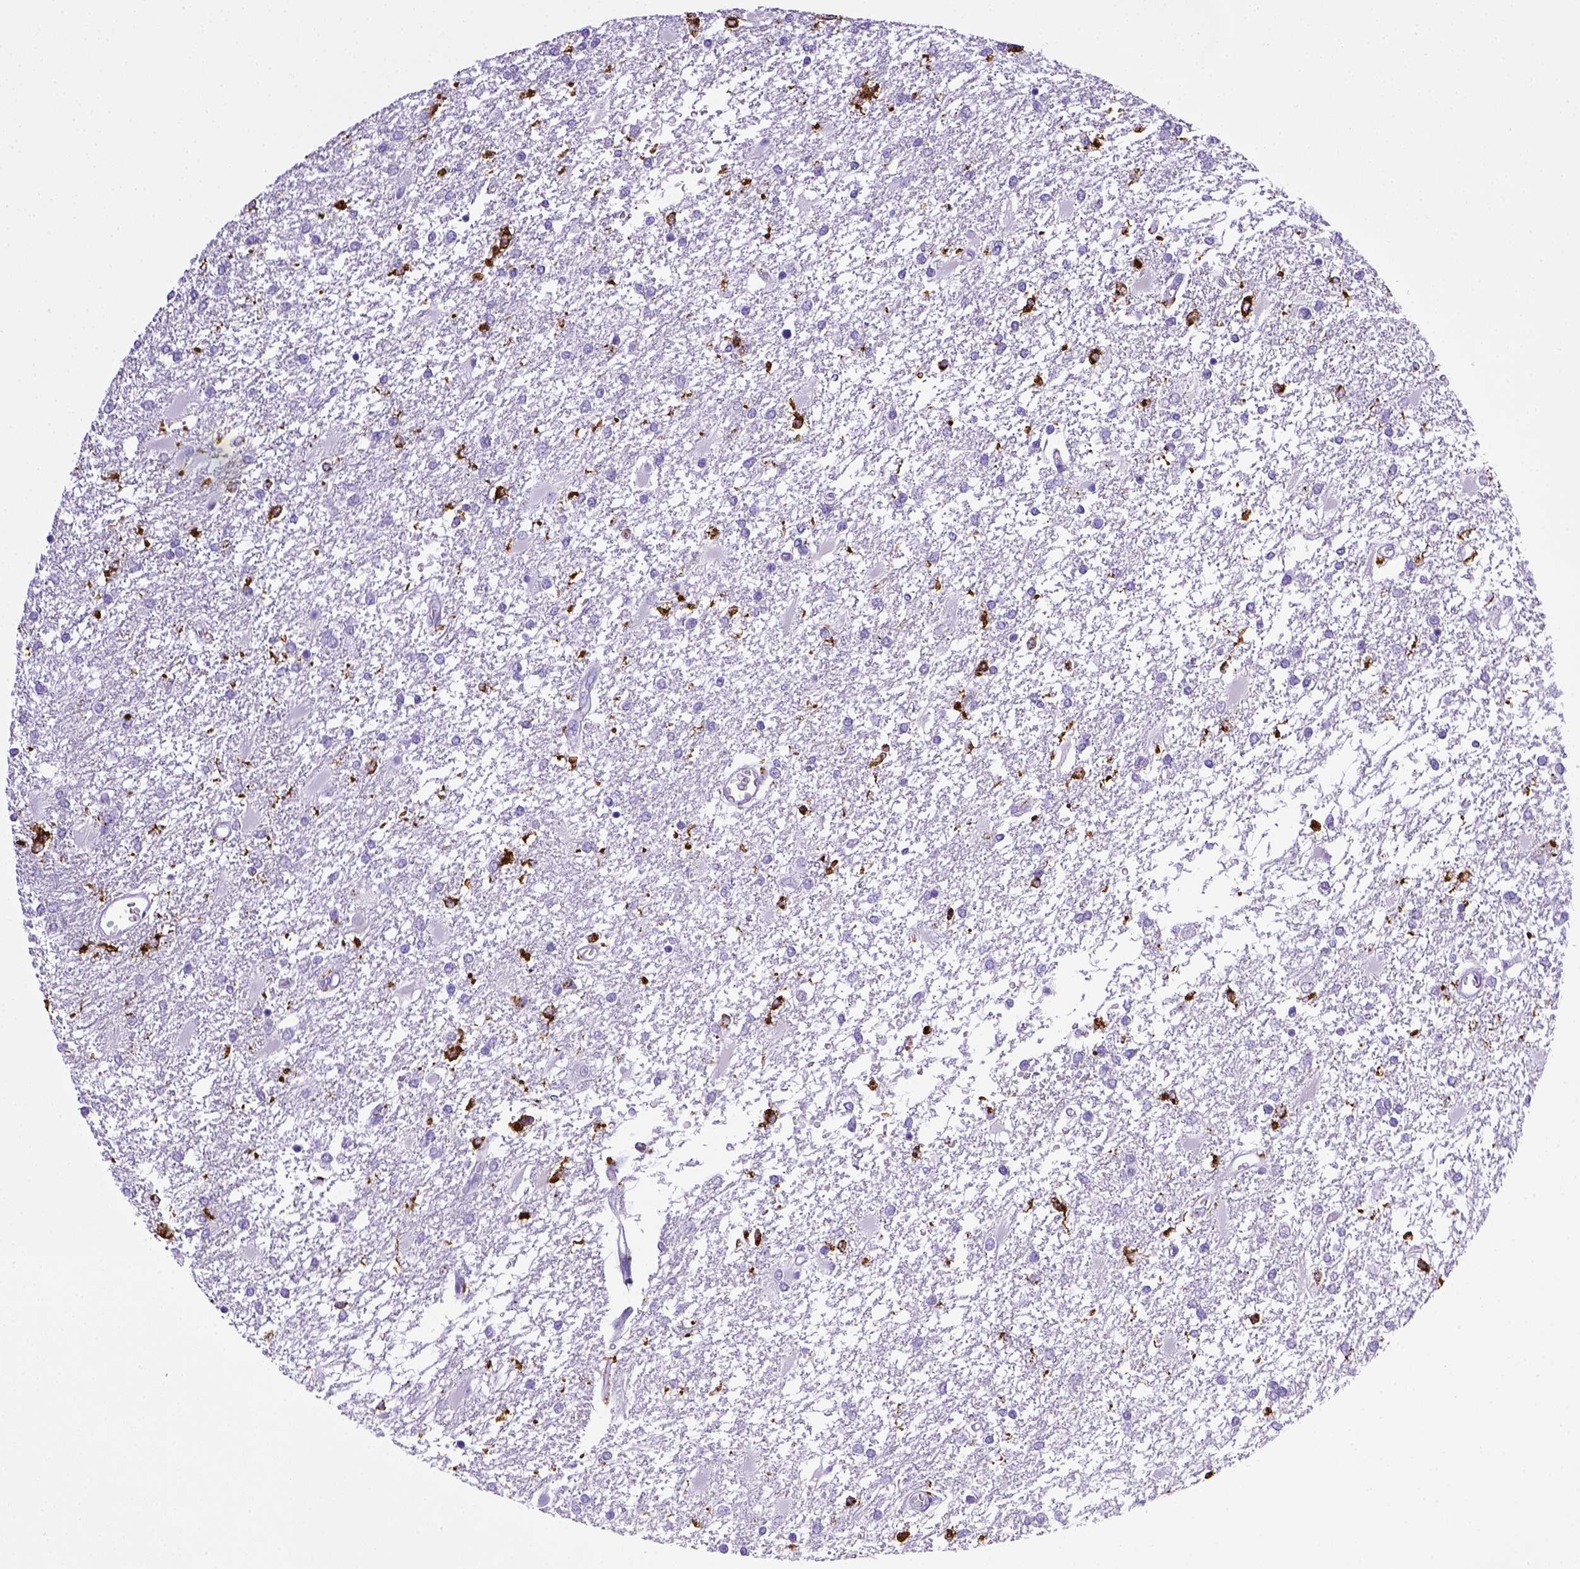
{"staining": {"intensity": "negative", "quantity": "none", "location": "none"}, "tissue": "glioma", "cell_type": "Tumor cells", "image_type": "cancer", "snomed": [{"axis": "morphology", "description": "Glioma, malignant, High grade"}, {"axis": "topography", "description": "Cerebral cortex"}], "caption": "The photomicrograph displays no significant positivity in tumor cells of glioma. (DAB (3,3'-diaminobenzidine) IHC with hematoxylin counter stain).", "gene": "CD68", "patient": {"sex": "male", "age": 79}}